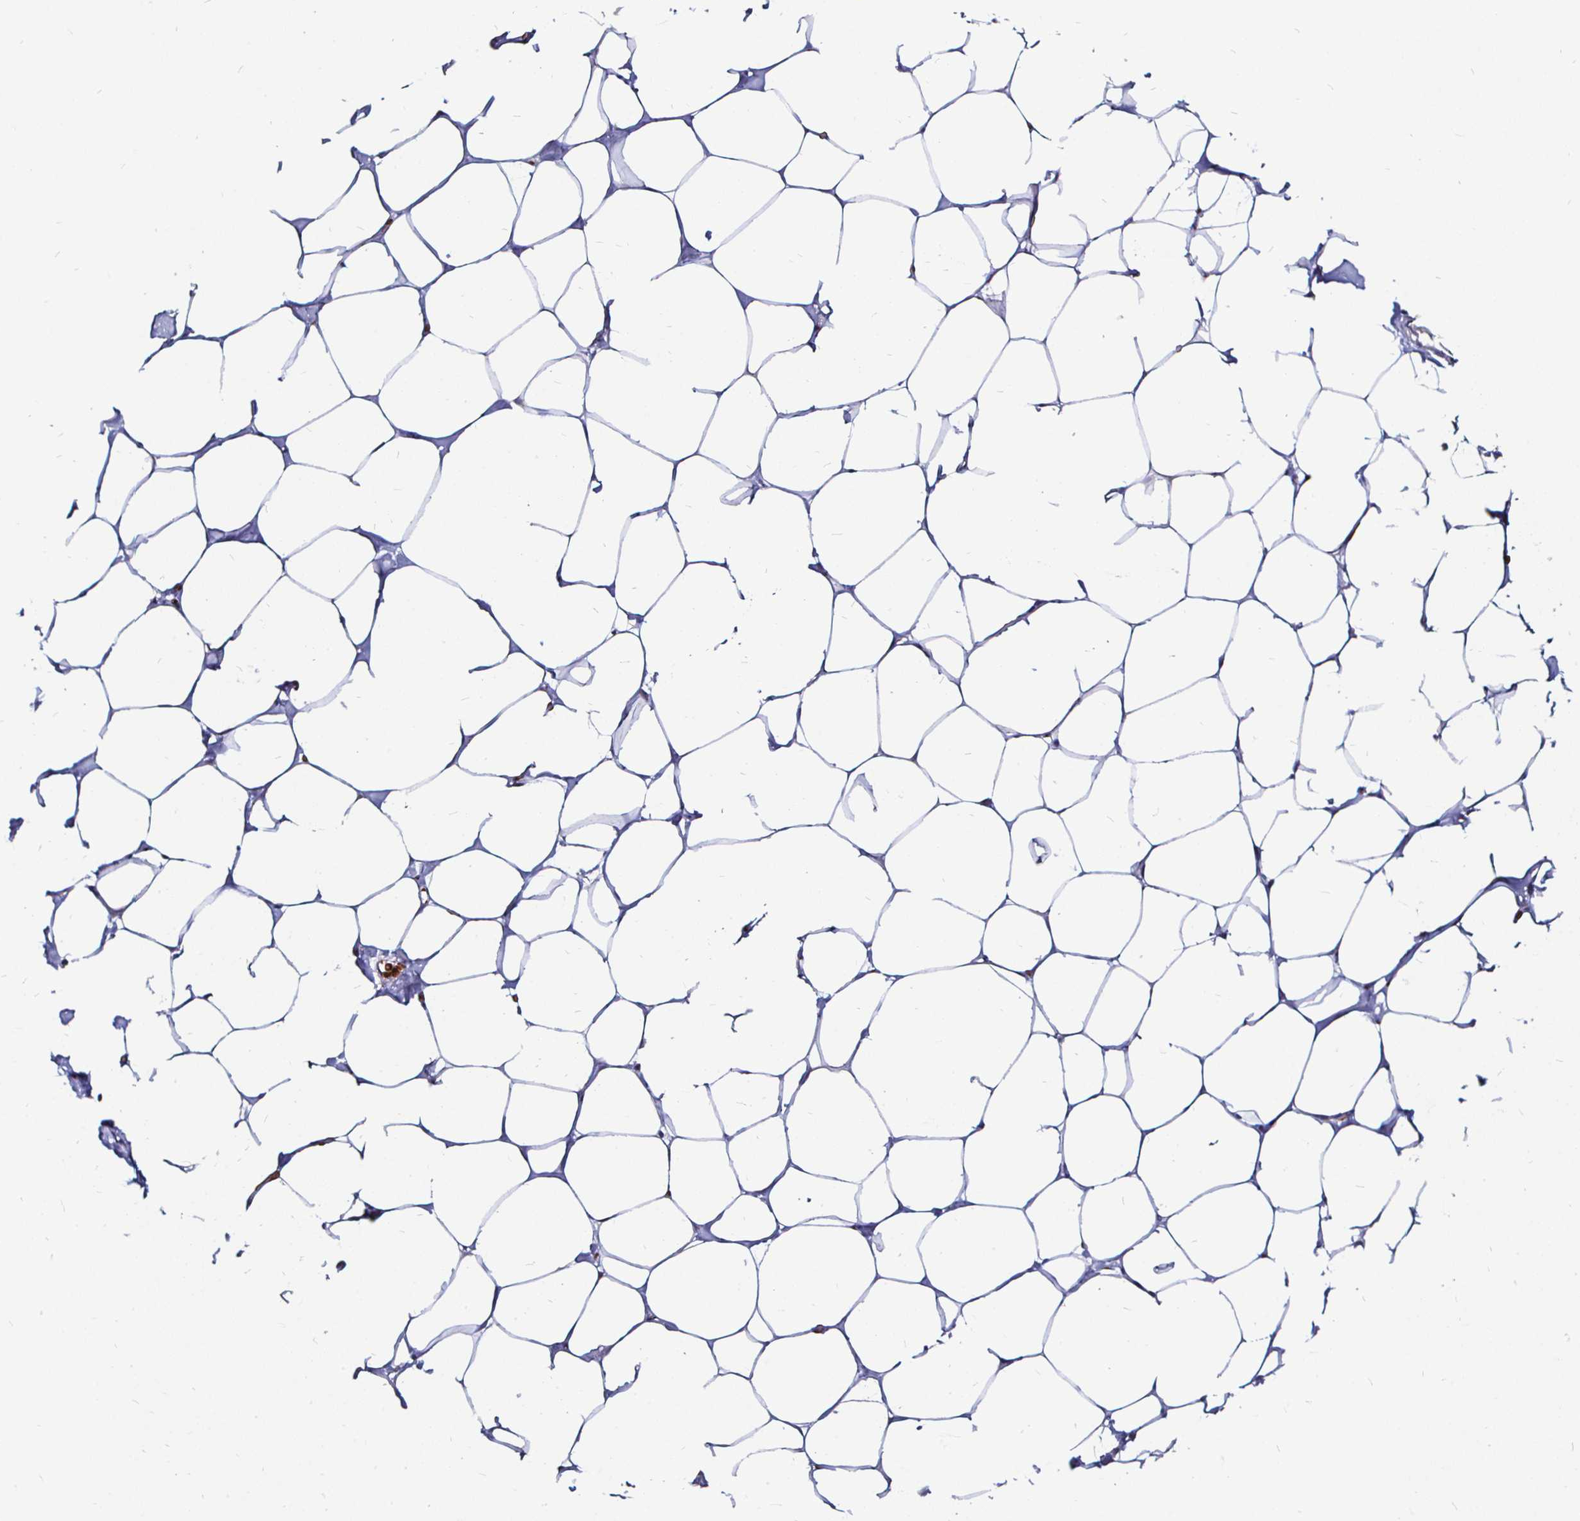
{"staining": {"intensity": "negative", "quantity": "none", "location": "none"}, "tissue": "breast", "cell_type": "Adipocytes", "image_type": "normal", "snomed": [{"axis": "morphology", "description": "Normal tissue, NOS"}, {"axis": "topography", "description": "Breast"}], "caption": "Immunohistochemistry photomicrograph of normal breast: human breast stained with DAB exhibits no significant protein positivity in adipocytes.", "gene": "ATG3", "patient": {"sex": "female", "age": 27}}